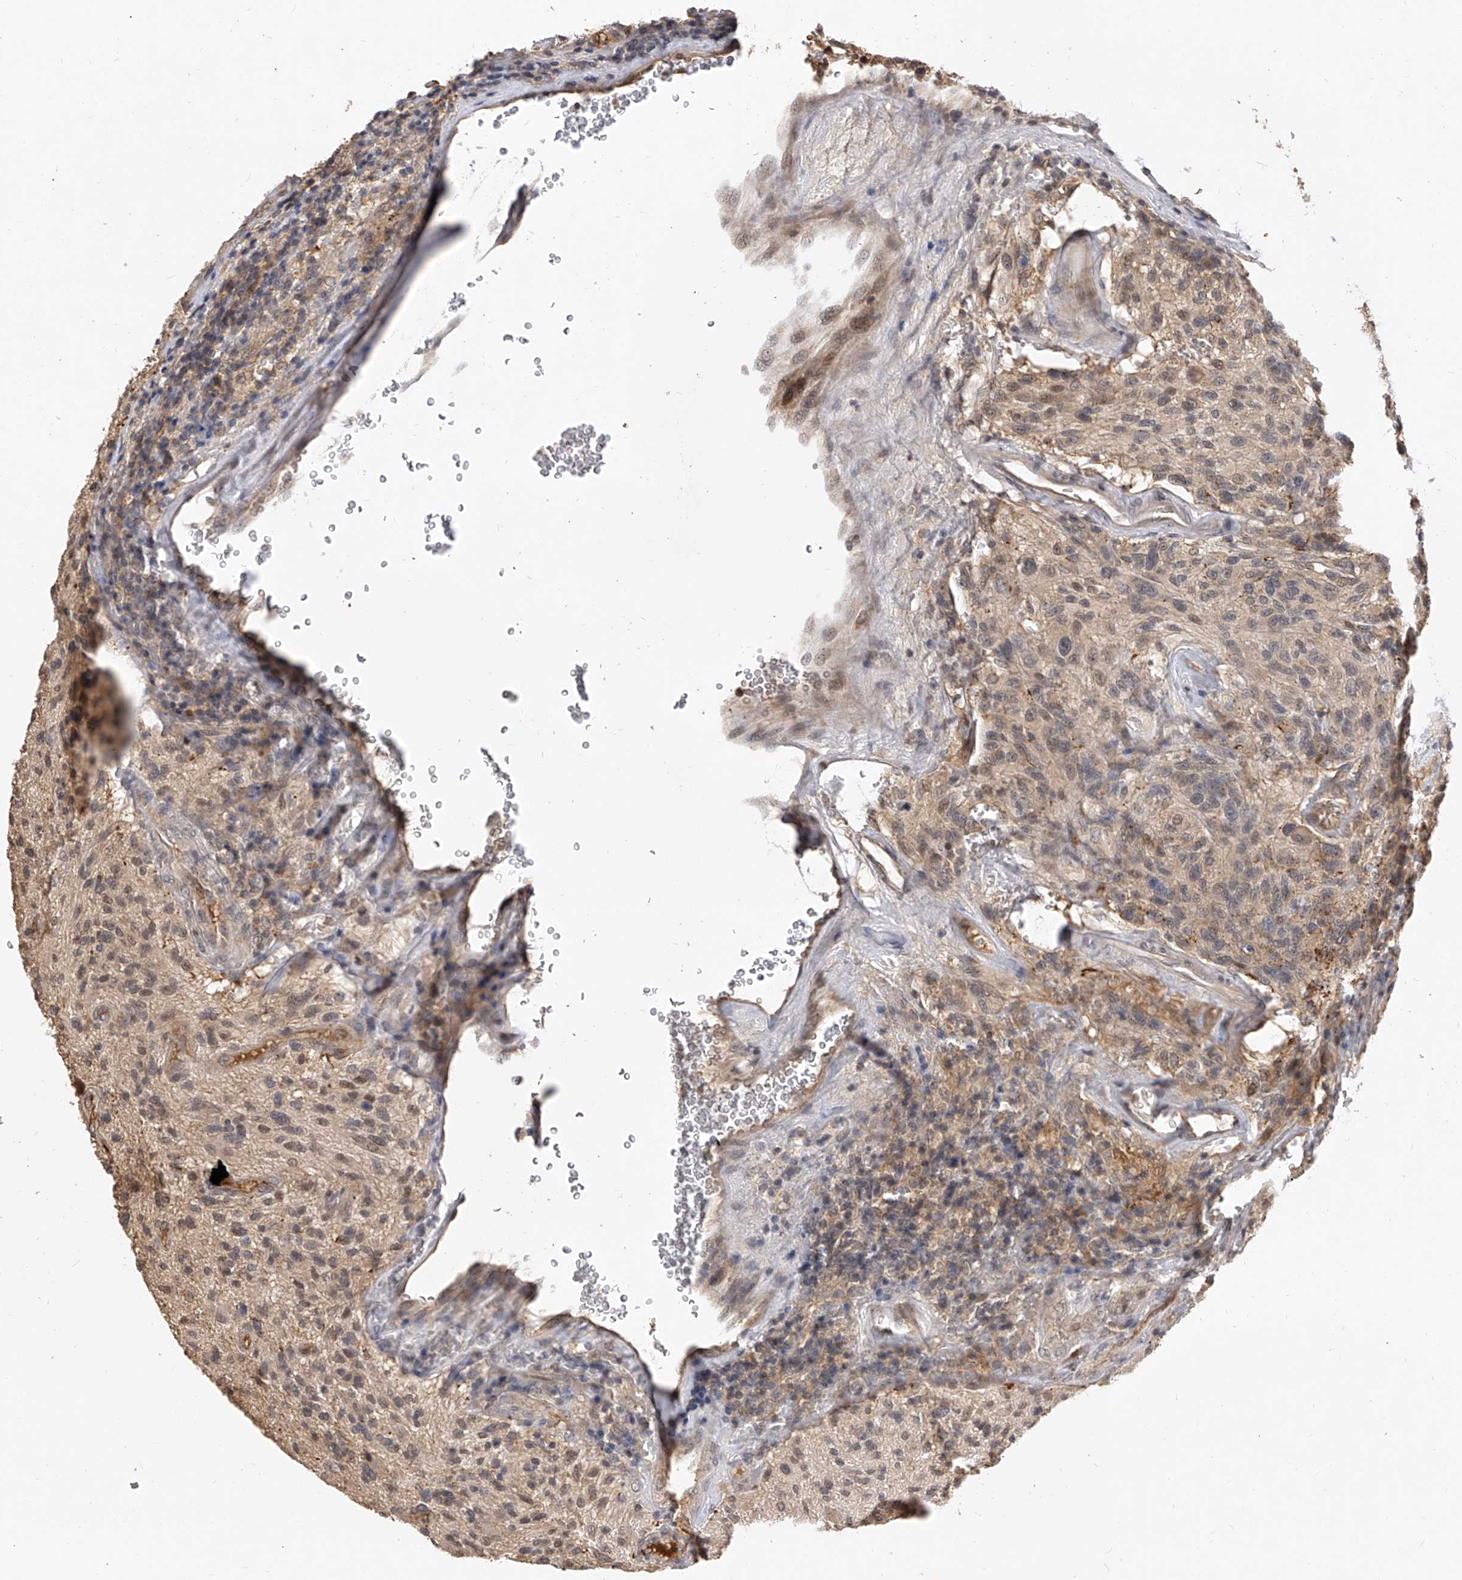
{"staining": {"intensity": "weak", "quantity": ">75%", "location": "cytoplasmic/membranous,nuclear"}, "tissue": "glioma", "cell_type": "Tumor cells", "image_type": "cancer", "snomed": [{"axis": "morphology", "description": "Glioma, malignant, High grade"}, {"axis": "topography", "description": "Brain"}], "caption": "There is low levels of weak cytoplasmic/membranous and nuclear staining in tumor cells of glioma, as demonstrated by immunohistochemical staining (brown color).", "gene": "CFAP410", "patient": {"sex": "male", "age": 47}}